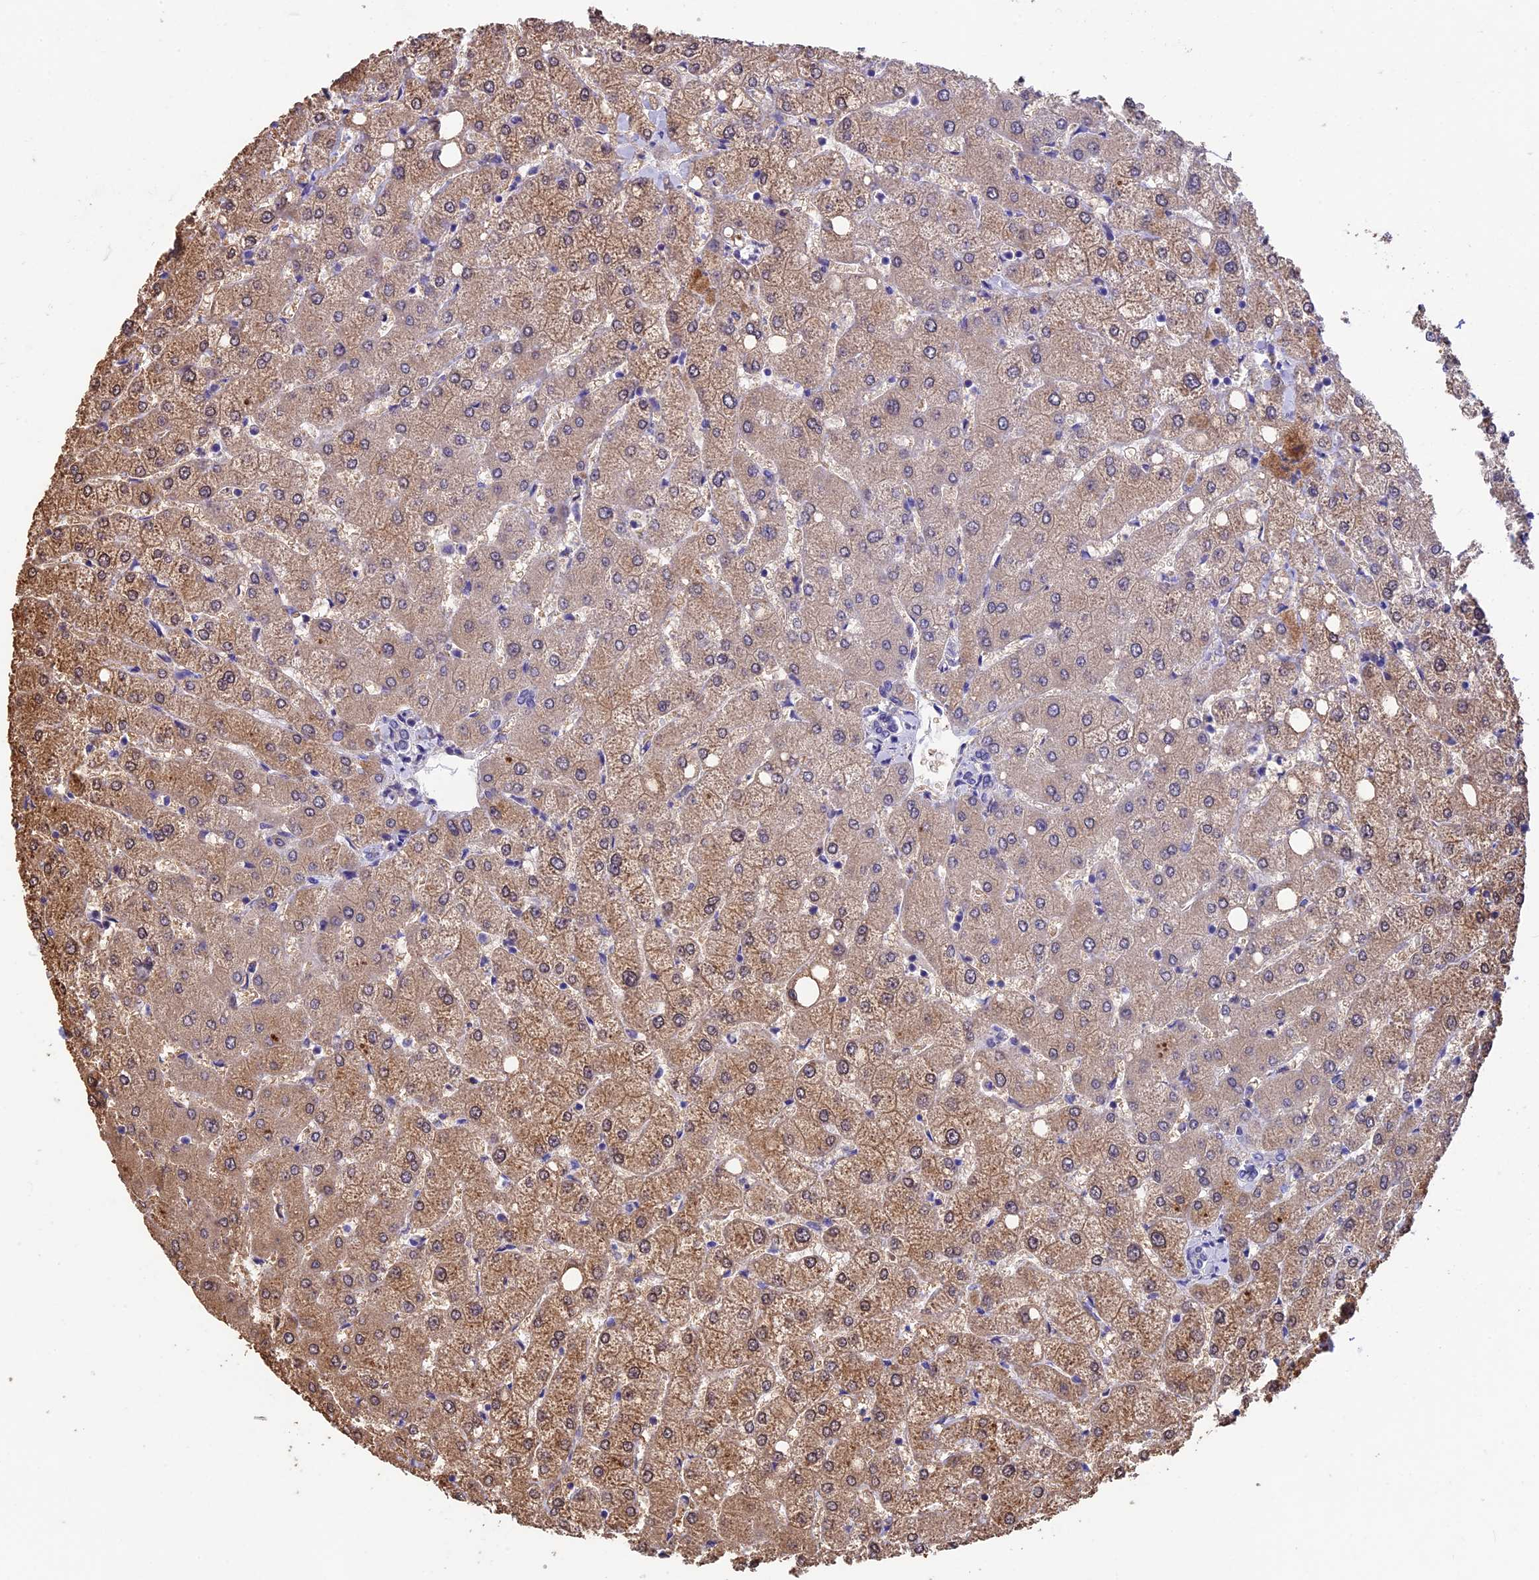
{"staining": {"intensity": "negative", "quantity": "none", "location": "none"}, "tissue": "liver", "cell_type": "Cholangiocytes", "image_type": "normal", "snomed": [{"axis": "morphology", "description": "Normal tissue, NOS"}, {"axis": "topography", "description": "Liver"}], "caption": "A histopathology image of human liver is negative for staining in cholangiocytes. (DAB immunohistochemistry with hematoxylin counter stain).", "gene": "ADH7", "patient": {"sex": "female", "age": 54}}